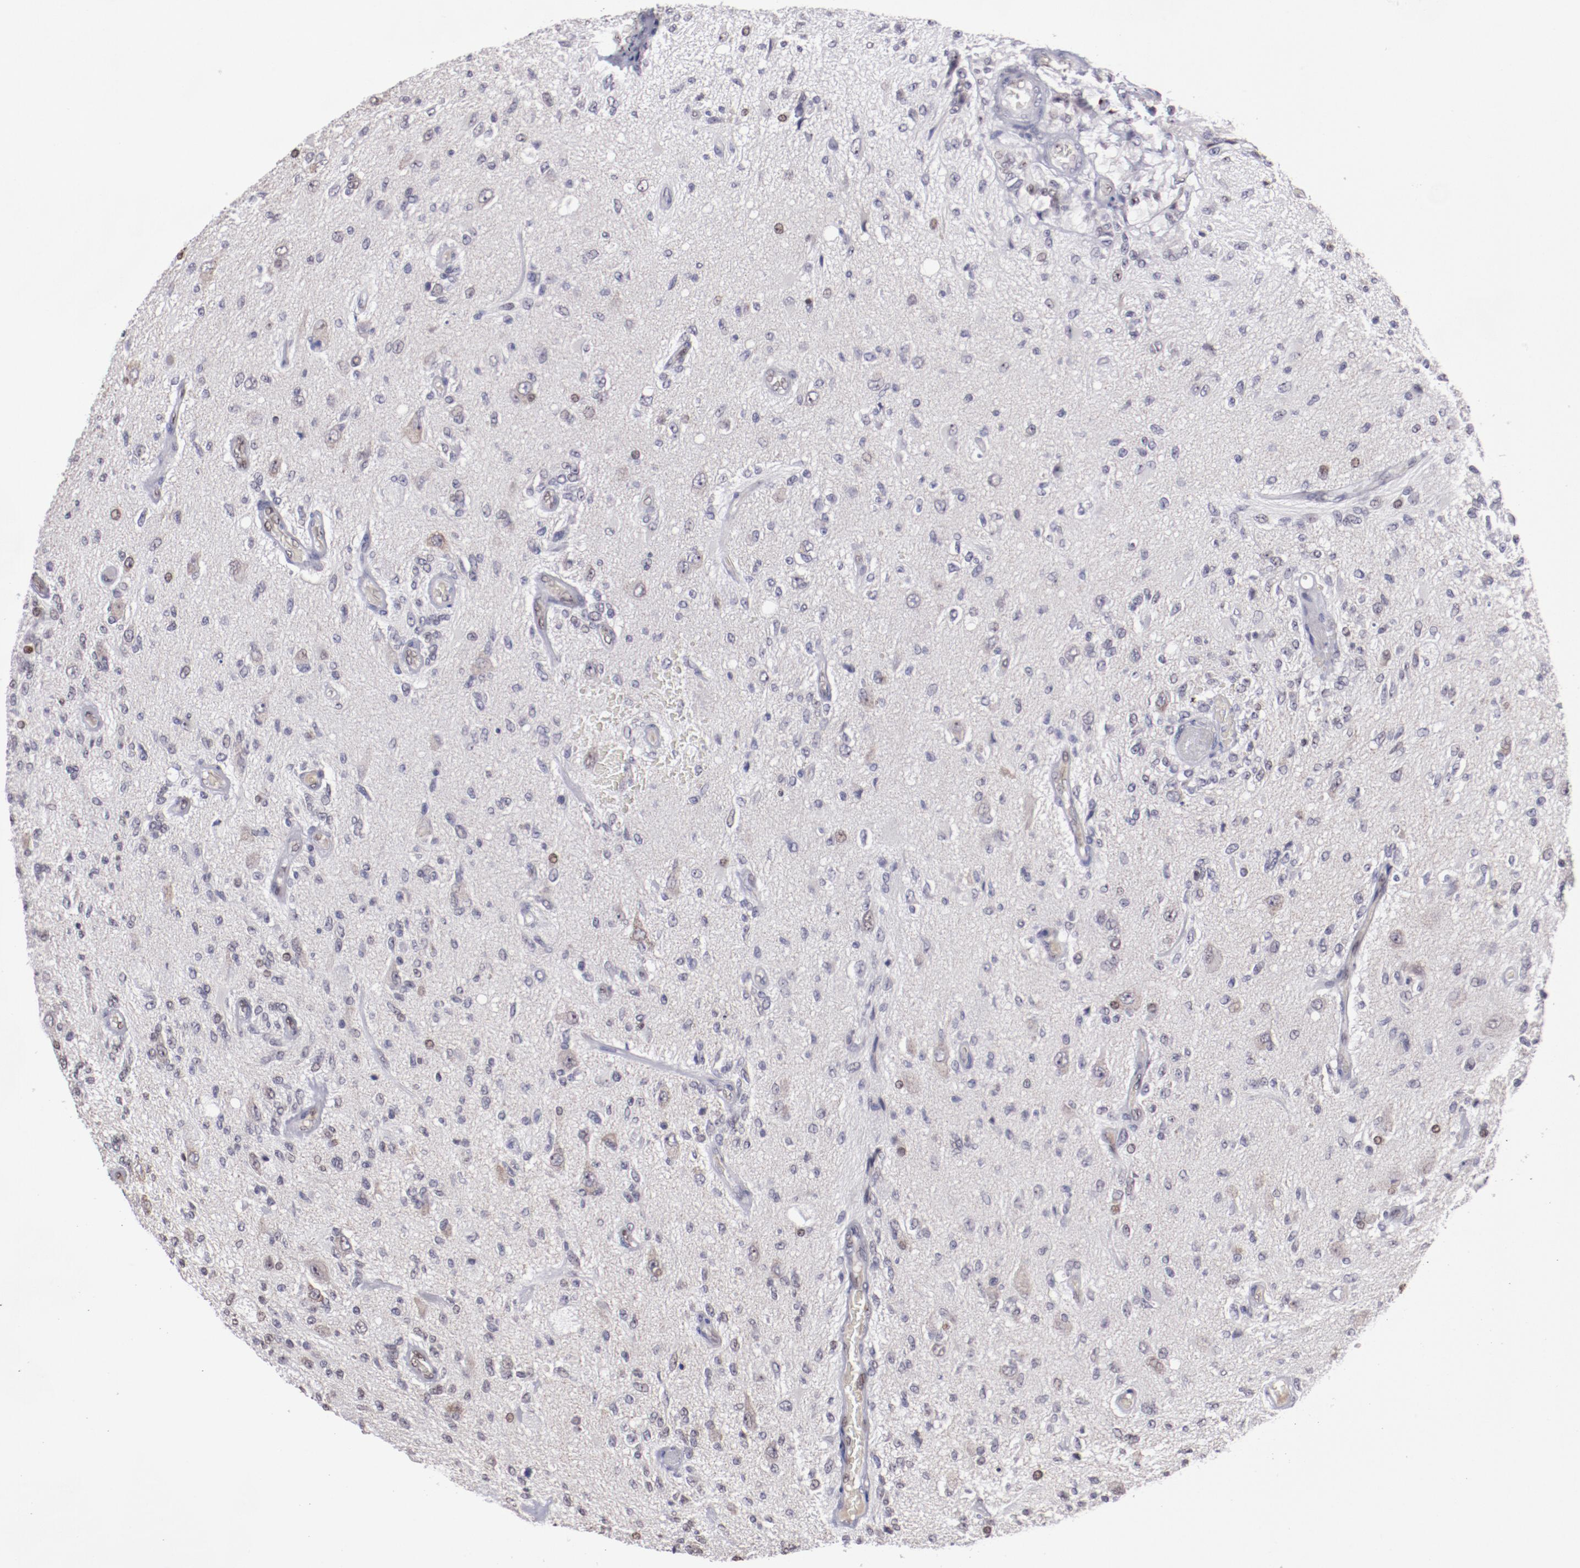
{"staining": {"intensity": "weak", "quantity": "<25%", "location": "nuclear"}, "tissue": "glioma", "cell_type": "Tumor cells", "image_type": "cancer", "snomed": [{"axis": "morphology", "description": "Normal tissue, NOS"}, {"axis": "morphology", "description": "Glioma, malignant, High grade"}, {"axis": "topography", "description": "Cerebral cortex"}], "caption": "DAB (3,3'-diaminobenzidine) immunohistochemical staining of glioma exhibits no significant expression in tumor cells.", "gene": "DDX24", "patient": {"sex": "male", "age": 77}}